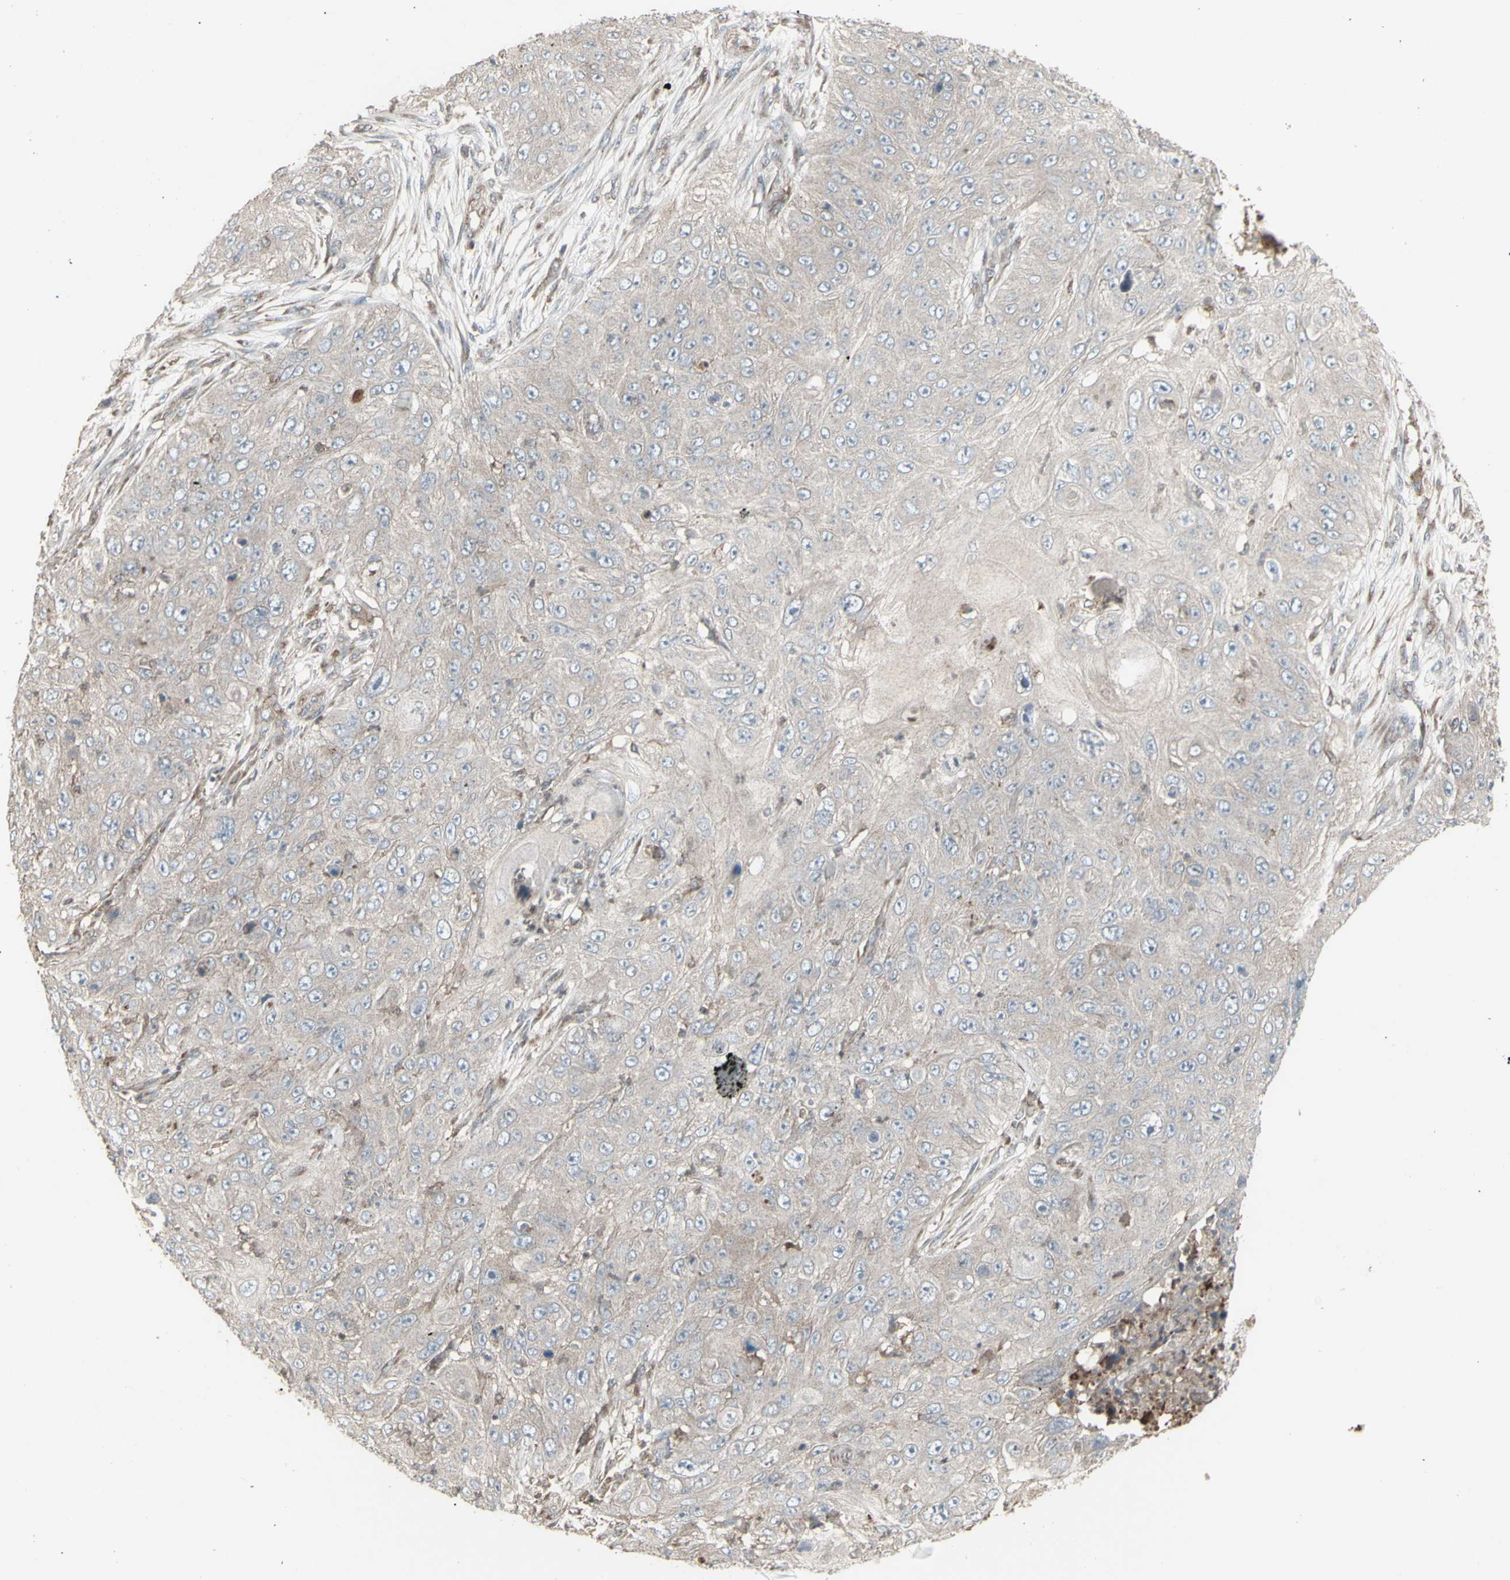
{"staining": {"intensity": "weak", "quantity": ">75%", "location": "cytoplasmic/membranous"}, "tissue": "skin cancer", "cell_type": "Tumor cells", "image_type": "cancer", "snomed": [{"axis": "morphology", "description": "Squamous cell carcinoma, NOS"}, {"axis": "topography", "description": "Skin"}], "caption": "IHC image of squamous cell carcinoma (skin) stained for a protein (brown), which reveals low levels of weak cytoplasmic/membranous positivity in approximately >75% of tumor cells.", "gene": "RNASEL", "patient": {"sex": "female", "age": 80}}